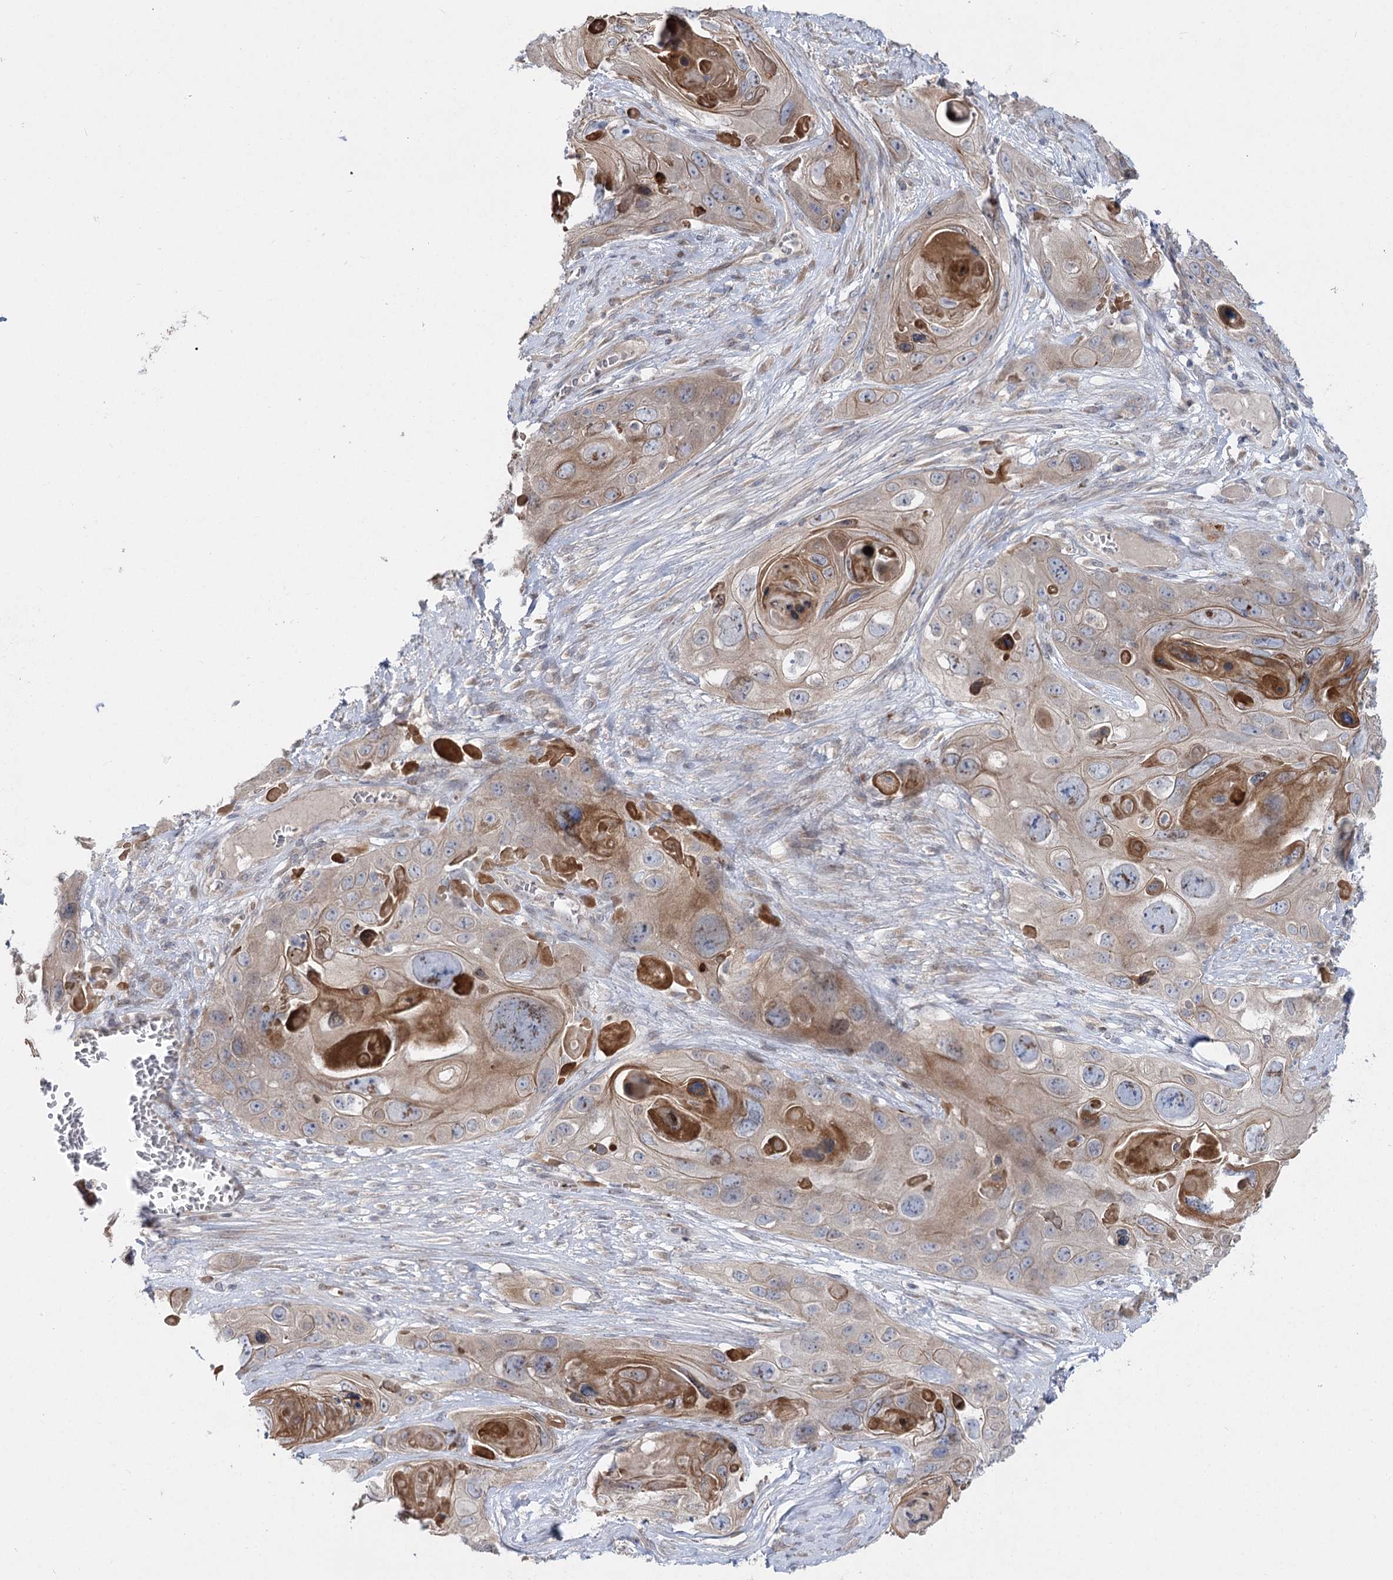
{"staining": {"intensity": "moderate", "quantity": "25%-75%", "location": "cytoplasmic/membranous"}, "tissue": "skin cancer", "cell_type": "Tumor cells", "image_type": "cancer", "snomed": [{"axis": "morphology", "description": "Squamous cell carcinoma, NOS"}, {"axis": "topography", "description": "Skin"}], "caption": "Human squamous cell carcinoma (skin) stained for a protein (brown) displays moderate cytoplasmic/membranous positive staining in approximately 25%-75% of tumor cells.", "gene": "SH3BP5L", "patient": {"sex": "male", "age": 55}}